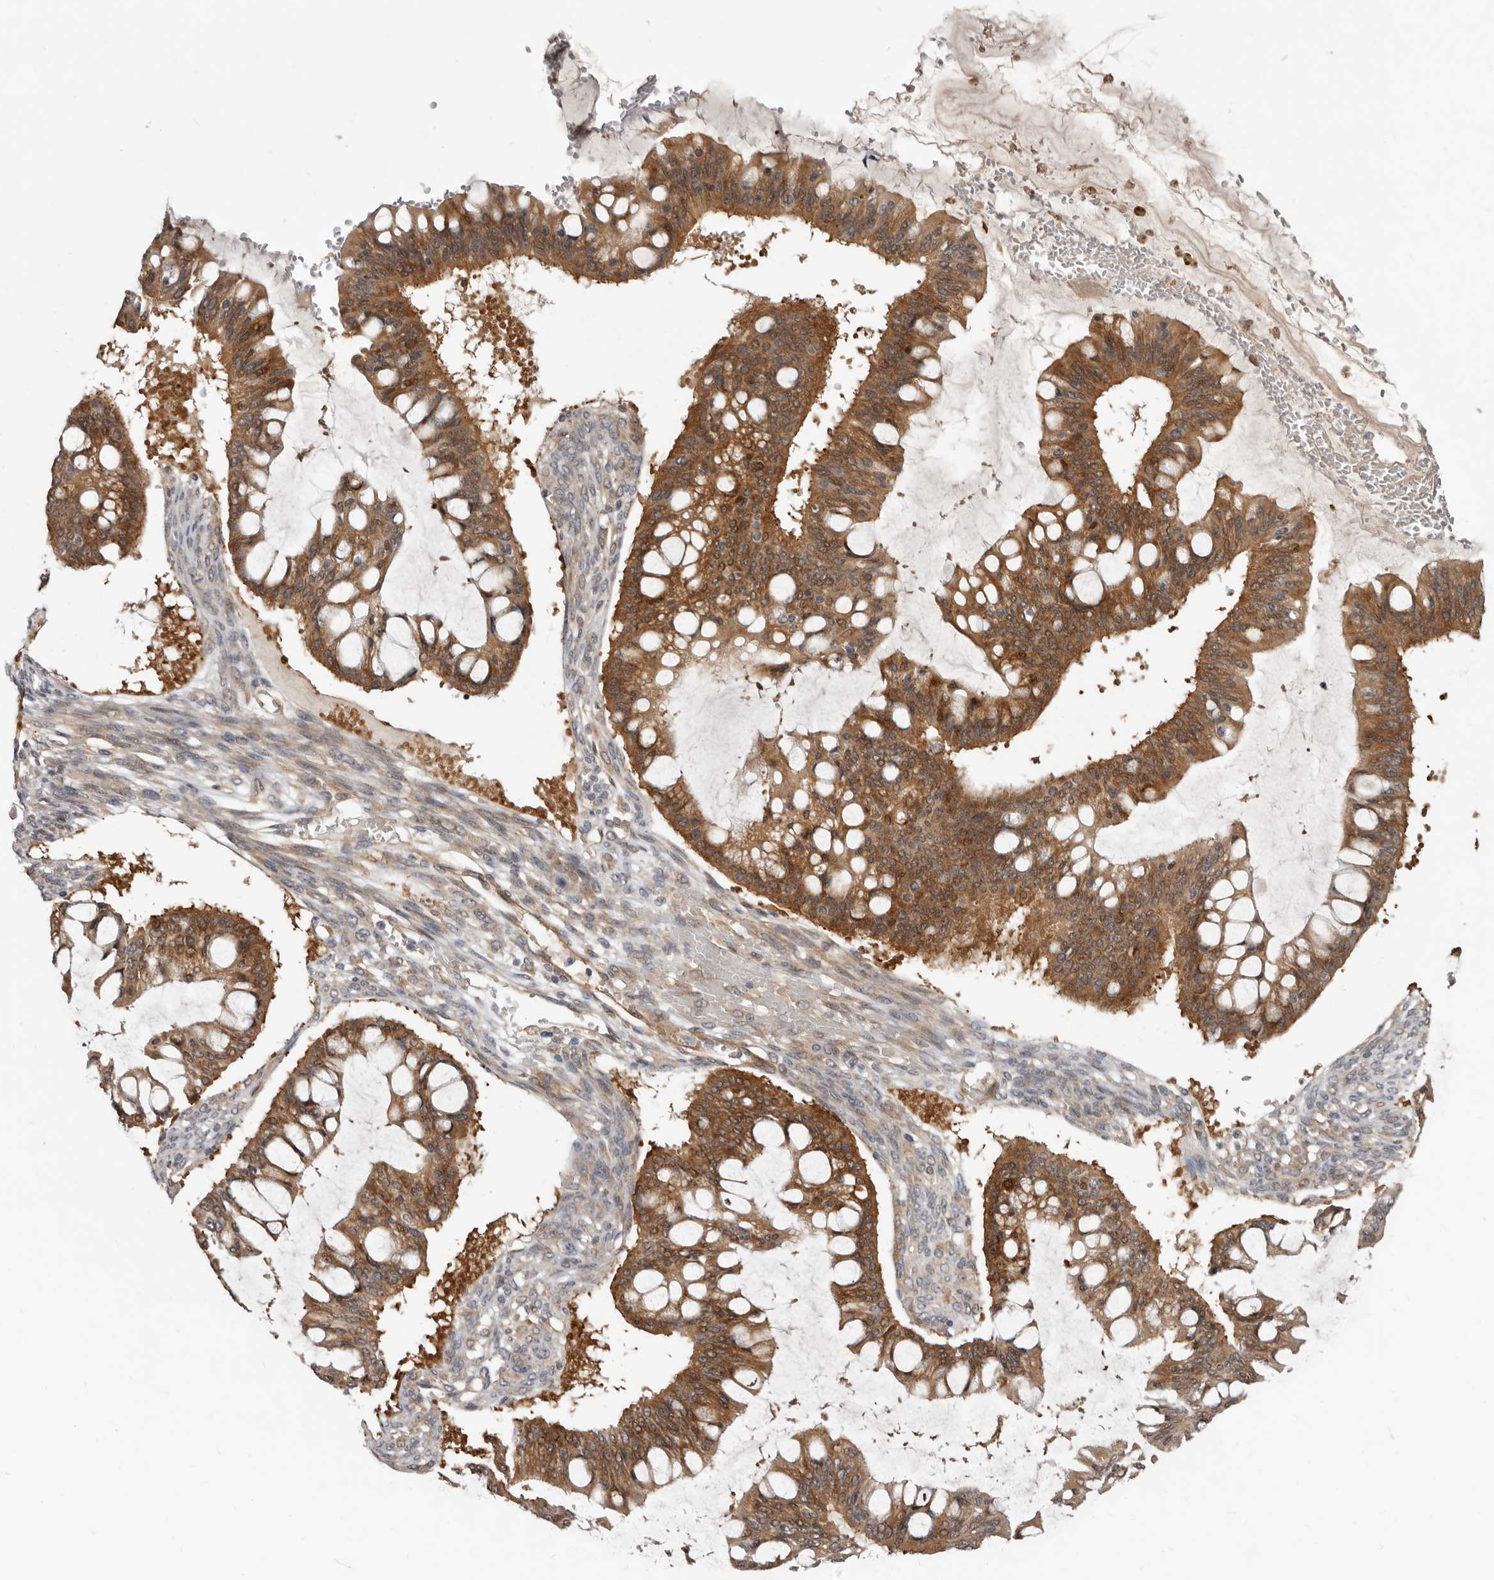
{"staining": {"intensity": "moderate", "quantity": ">75%", "location": "cytoplasmic/membranous"}, "tissue": "ovarian cancer", "cell_type": "Tumor cells", "image_type": "cancer", "snomed": [{"axis": "morphology", "description": "Cystadenocarcinoma, mucinous, NOS"}, {"axis": "topography", "description": "Ovary"}], "caption": "Ovarian cancer stained for a protein demonstrates moderate cytoplasmic/membranous positivity in tumor cells.", "gene": "SBDS", "patient": {"sex": "female", "age": 73}}